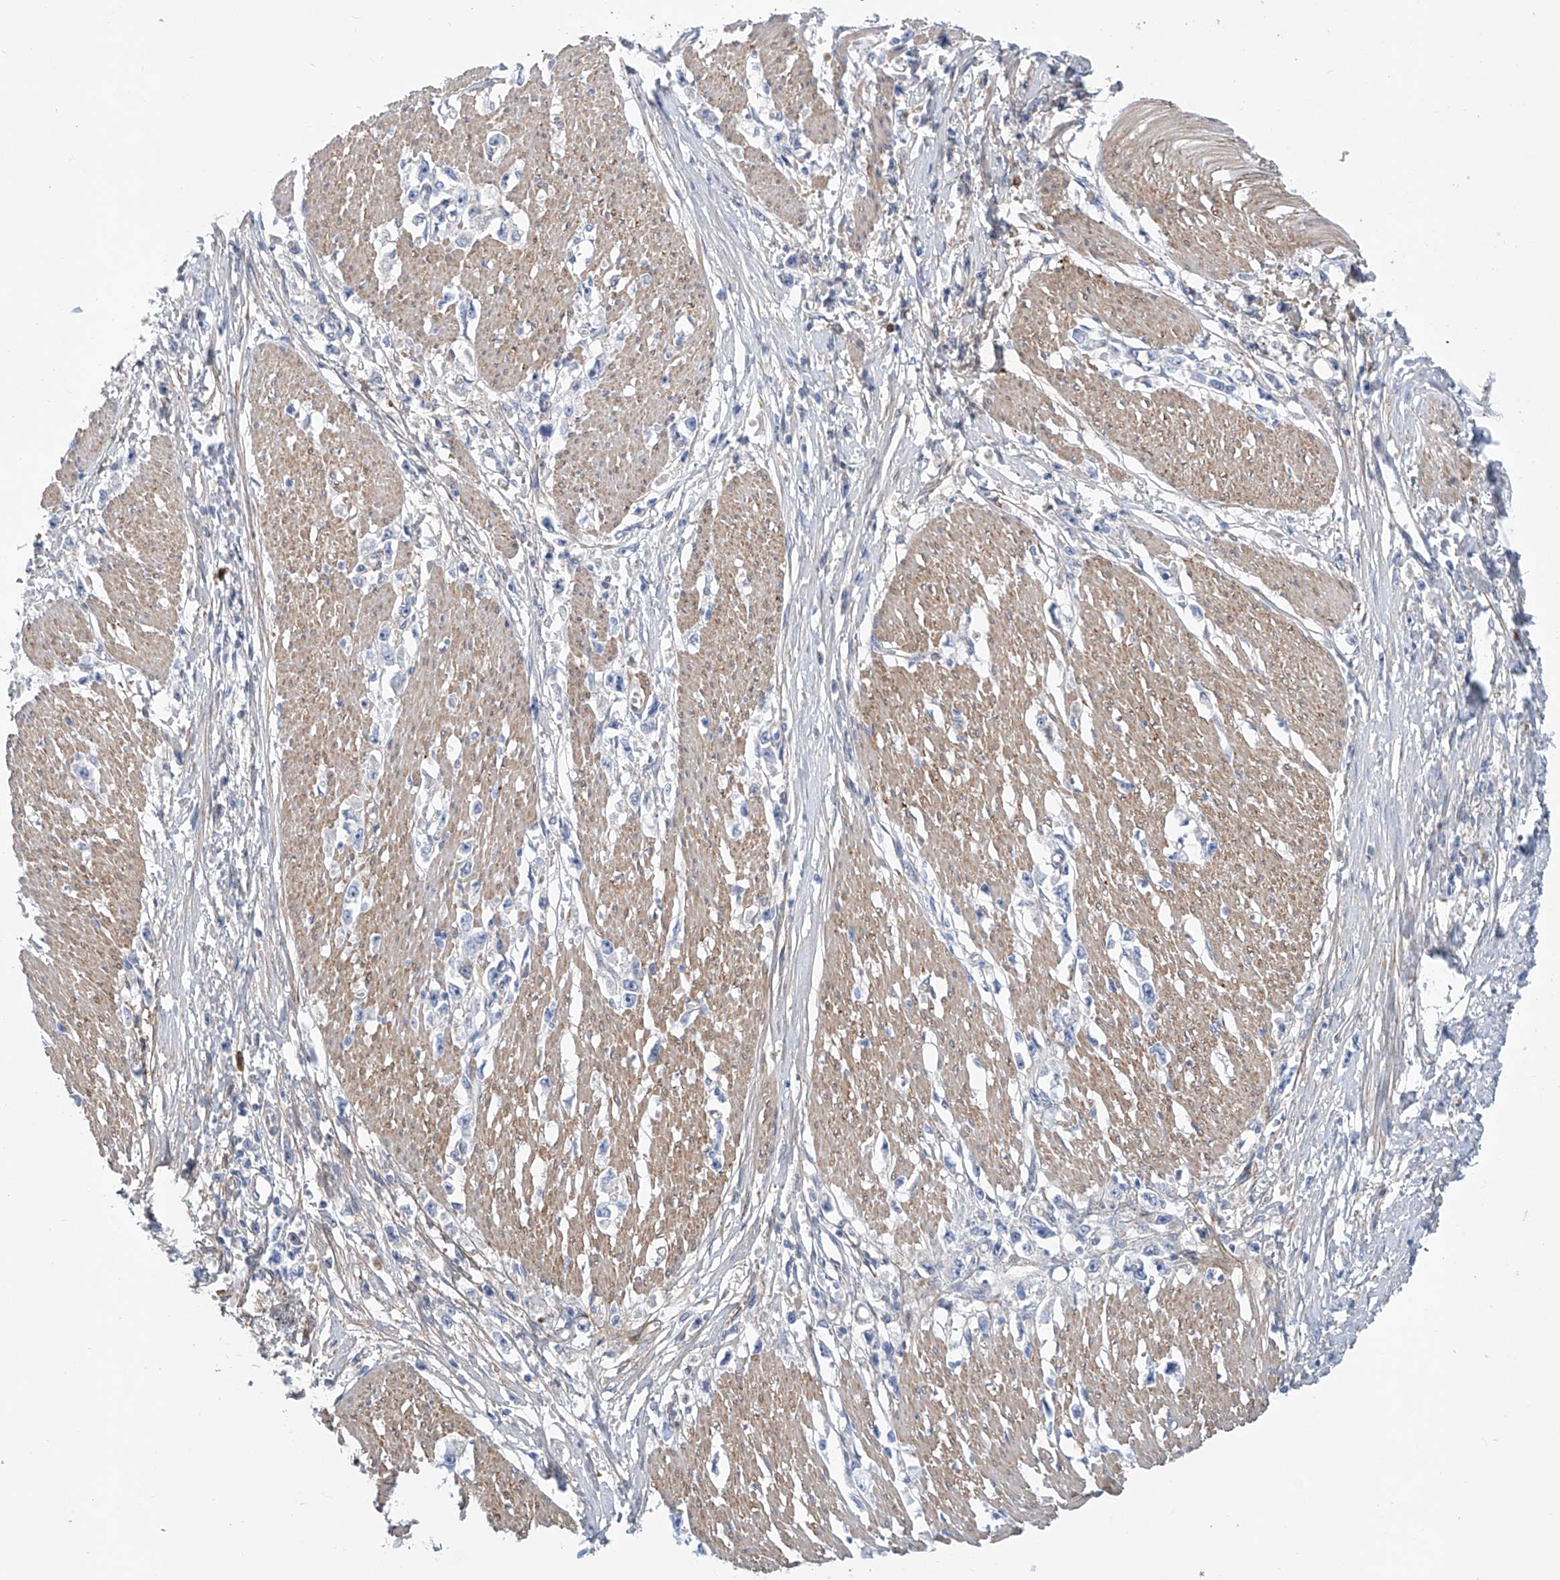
{"staining": {"intensity": "negative", "quantity": "none", "location": "none"}, "tissue": "stomach cancer", "cell_type": "Tumor cells", "image_type": "cancer", "snomed": [{"axis": "morphology", "description": "Adenocarcinoma, NOS"}, {"axis": "topography", "description": "Stomach"}], "caption": "Immunohistochemistry histopathology image of adenocarcinoma (stomach) stained for a protein (brown), which displays no staining in tumor cells.", "gene": "TNN", "patient": {"sex": "female", "age": 59}}